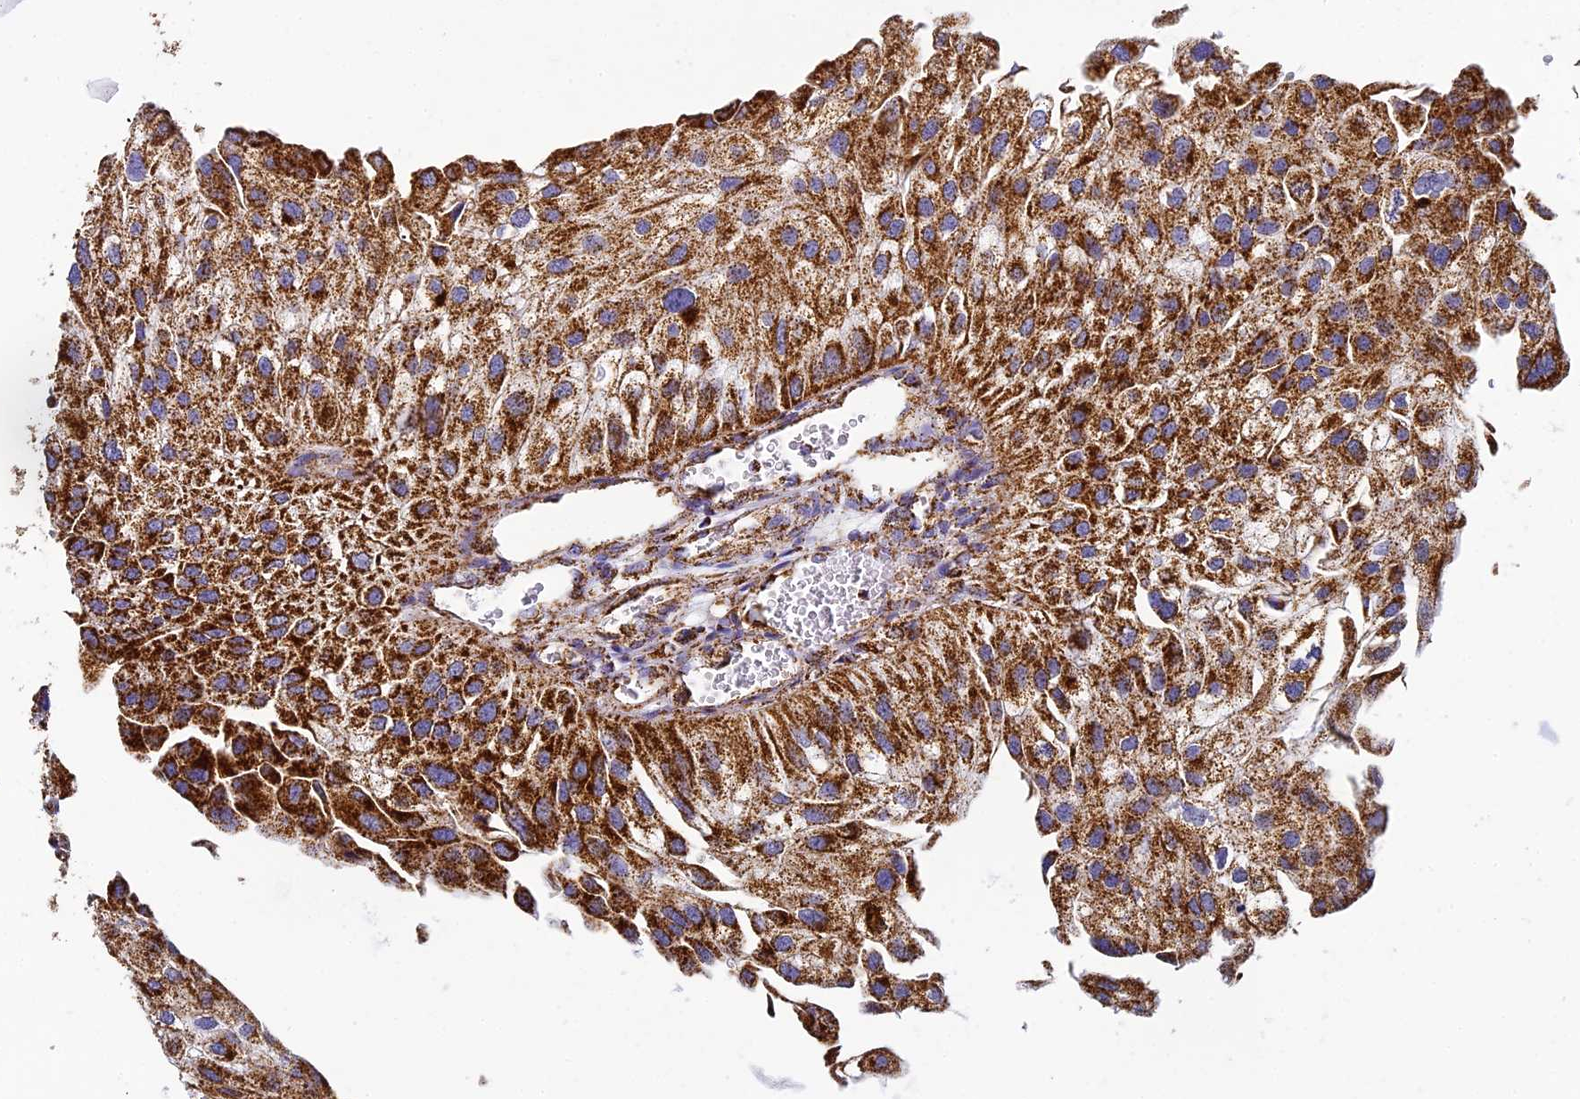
{"staining": {"intensity": "strong", "quantity": ">75%", "location": "cytoplasmic/membranous"}, "tissue": "urothelial cancer", "cell_type": "Tumor cells", "image_type": "cancer", "snomed": [{"axis": "morphology", "description": "Urothelial carcinoma, Low grade"}, {"axis": "topography", "description": "Urinary bladder"}], "caption": "Human urothelial carcinoma (low-grade) stained for a protein (brown) shows strong cytoplasmic/membranous positive positivity in approximately >75% of tumor cells.", "gene": "STK17A", "patient": {"sex": "female", "age": 89}}